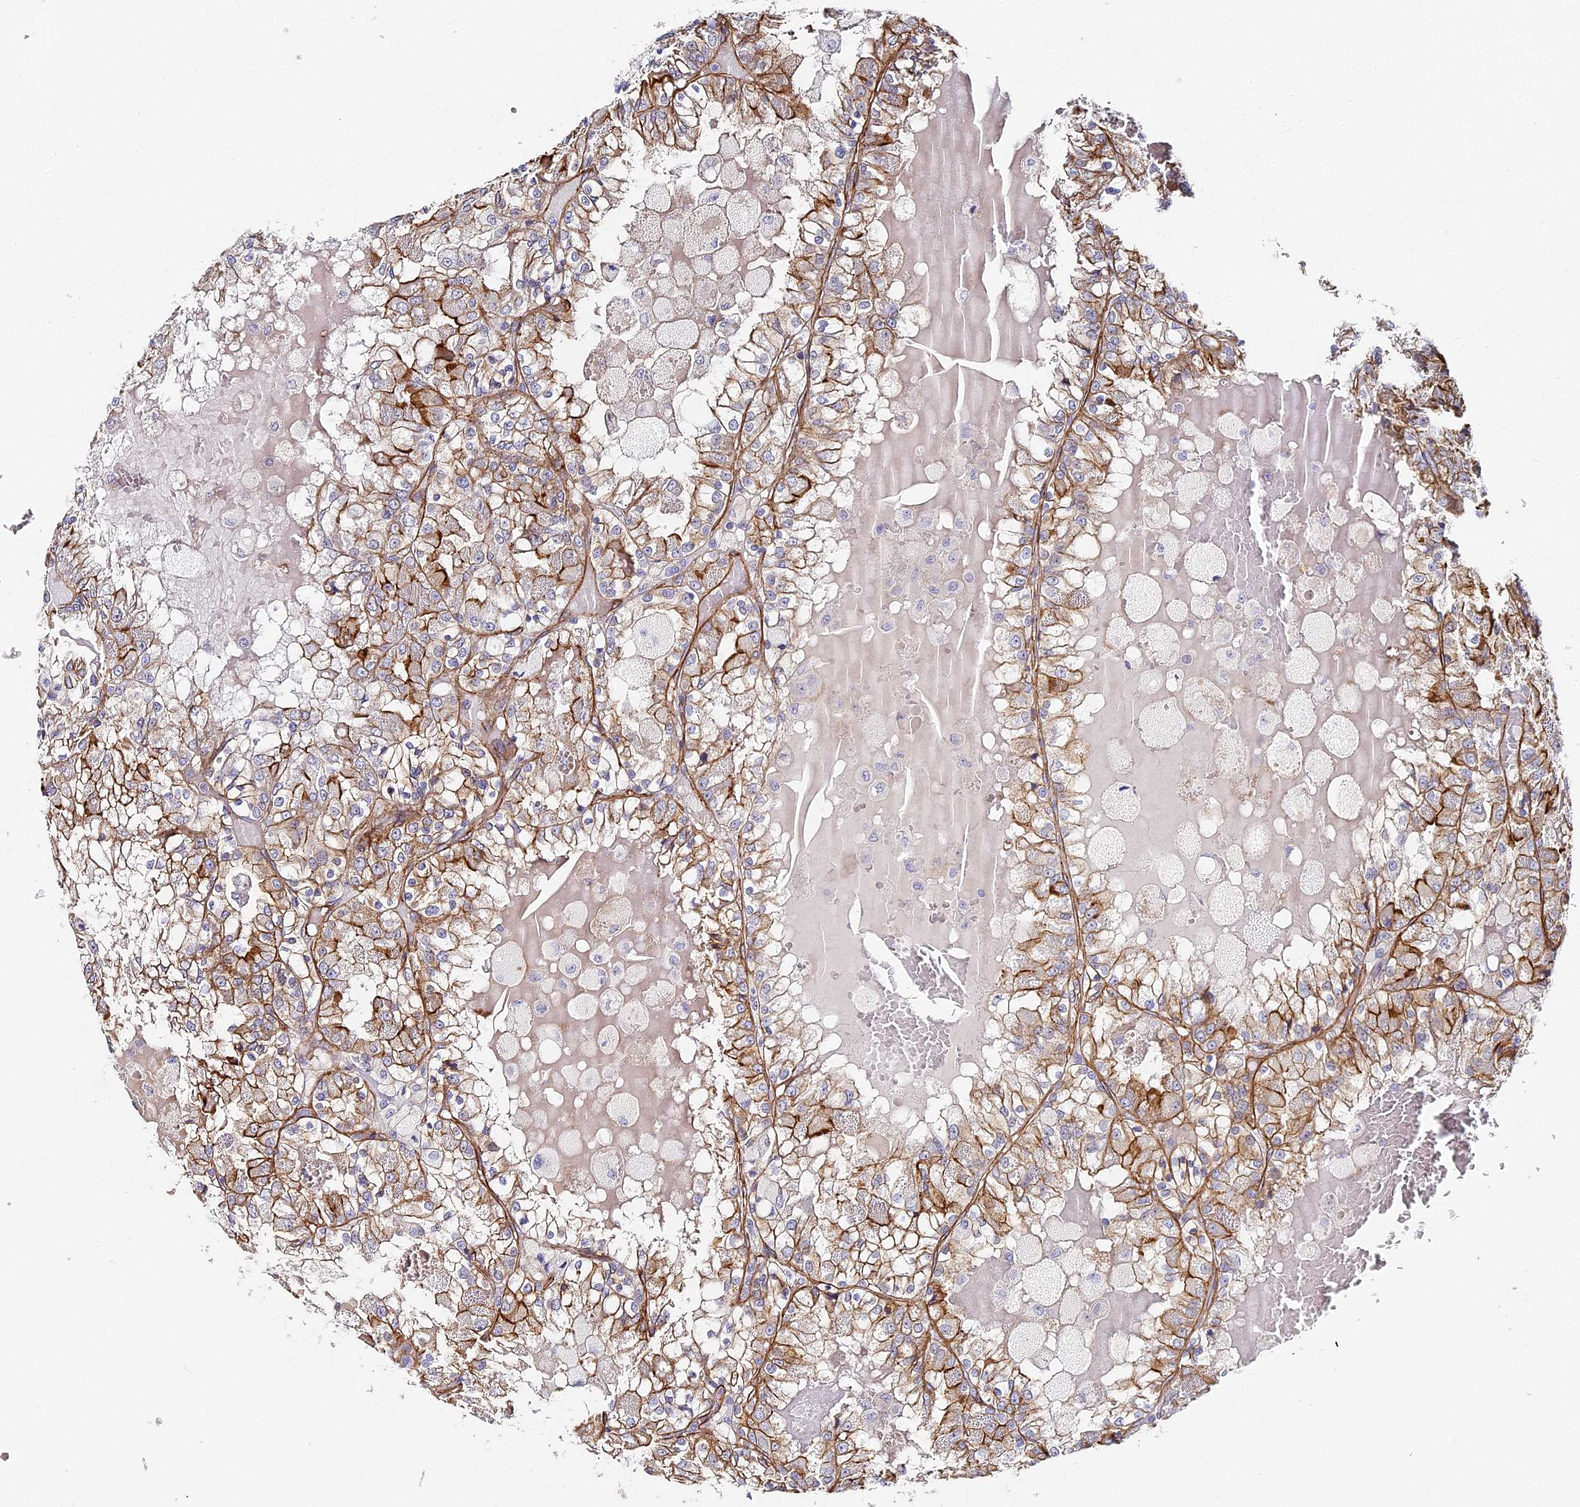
{"staining": {"intensity": "moderate", "quantity": "25%-75%", "location": "cytoplasmic/membranous"}, "tissue": "renal cancer", "cell_type": "Tumor cells", "image_type": "cancer", "snomed": [{"axis": "morphology", "description": "Adenocarcinoma, NOS"}, {"axis": "topography", "description": "Kidney"}], "caption": "Adenocarcinoma (renal) tissue displays moderate cytoplasmic/membranous positivity in approximately 25%-75% of tumor cells (DAB (3,3'-diaminobenzidine) = brown stain, brightfield microscopy at high magnification).", "gene": "CCDC30", "patient": {"sex": "female", "age": 56}}